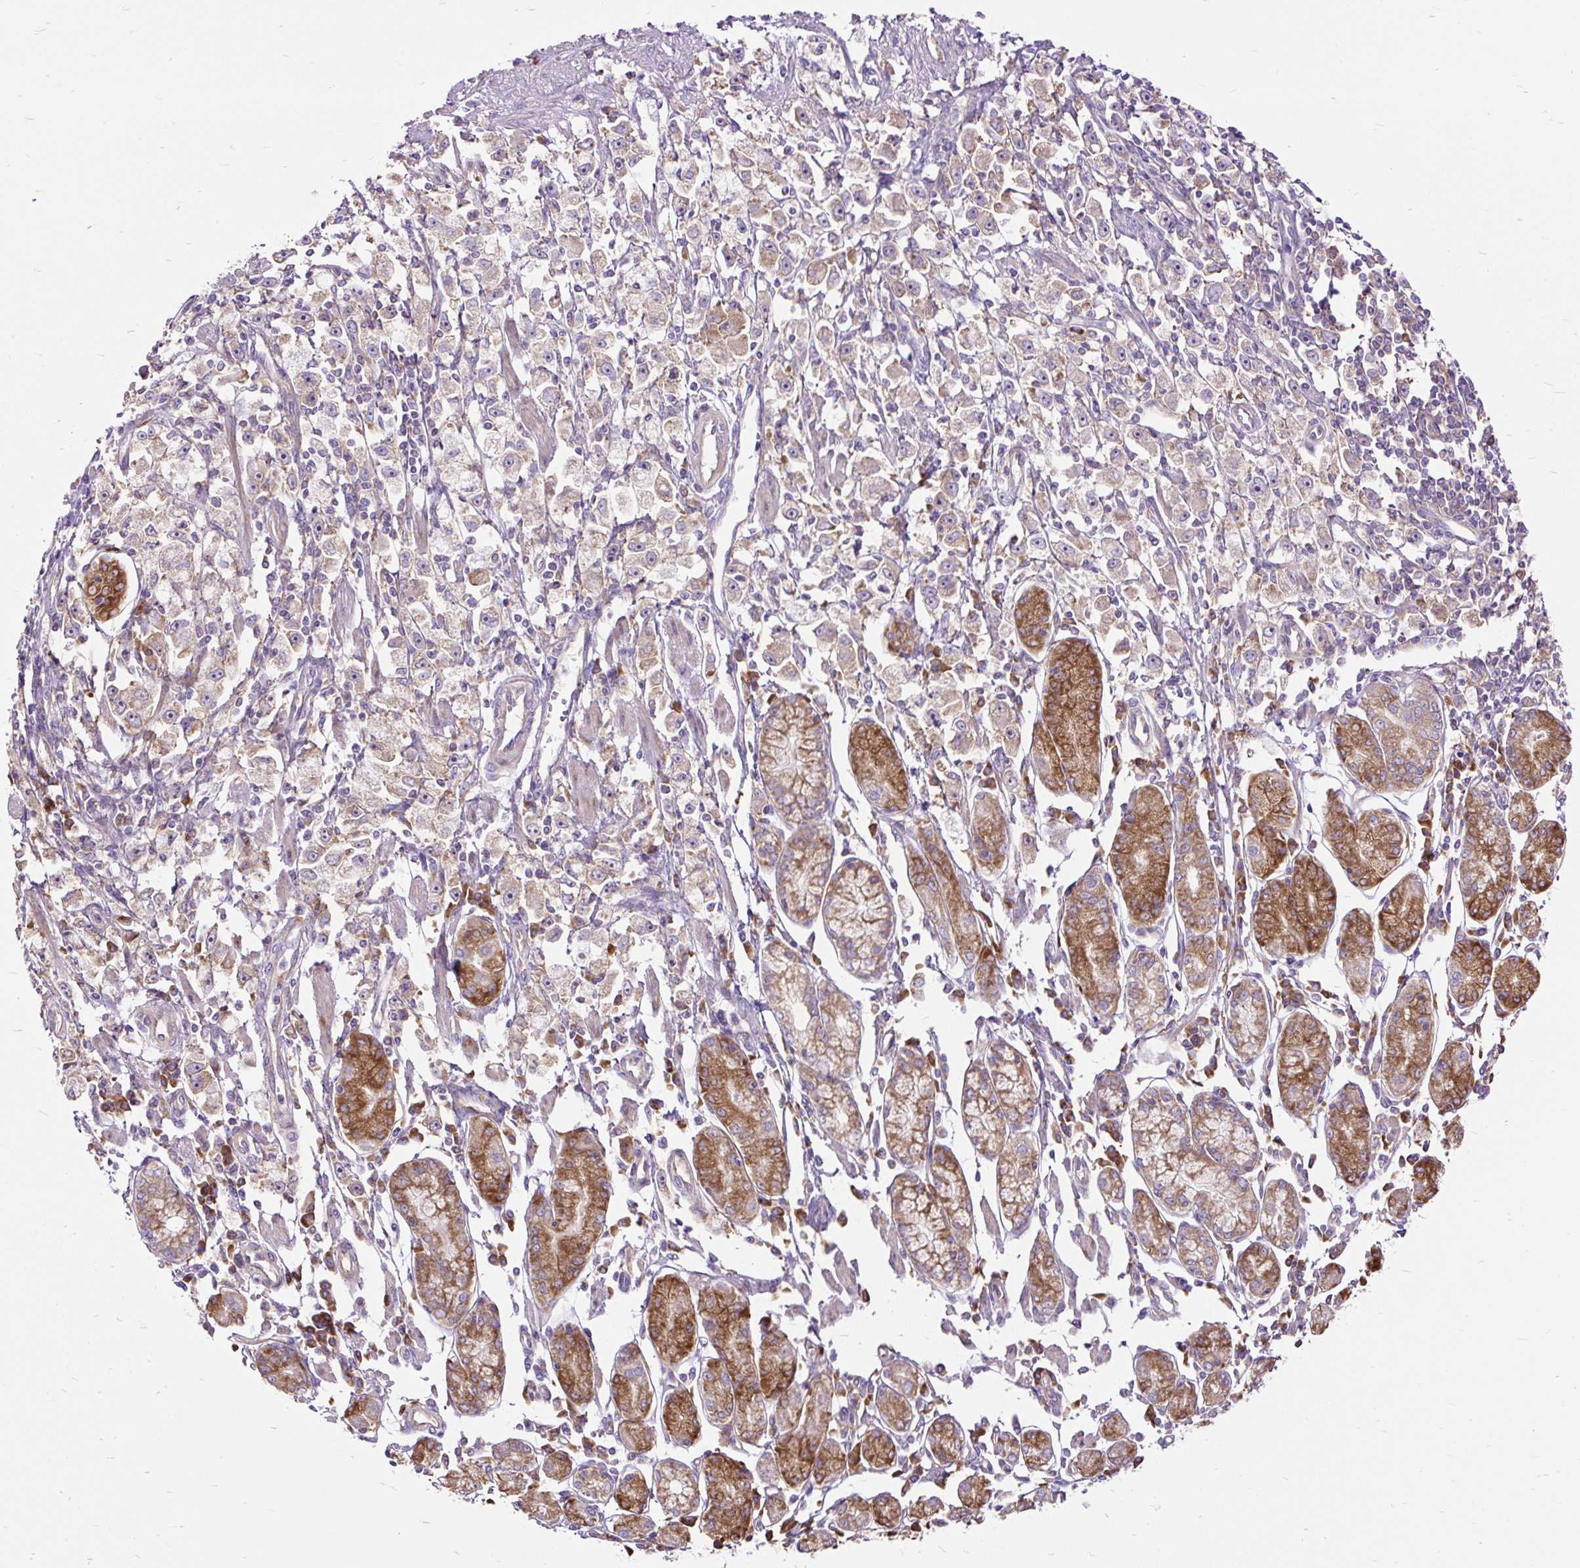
{"staining": {"intensity": "weak", "quantity": "25%-75%", "location": "cytoplasmic/membranous"}, "tissue": "stomach cancer", "cell_type": "Tumor cells", "image_type": "cancer", "snomed": [{"axis": "morphology", "description": "Adenocarcinoma, NOS"}, {"axis": "topography", "description": "Stomach"}], "caption": "Immunohistochemistry (IHC) (DAB (3,3'-diaminobenzidine)) staining of stomach cancer exhibits weak cytoplasmic/membranous protein positivity in approximately 25%-75% of tumor cells.", "gene": "RPS5", "patient": {"sex": "female", "age": 59}}